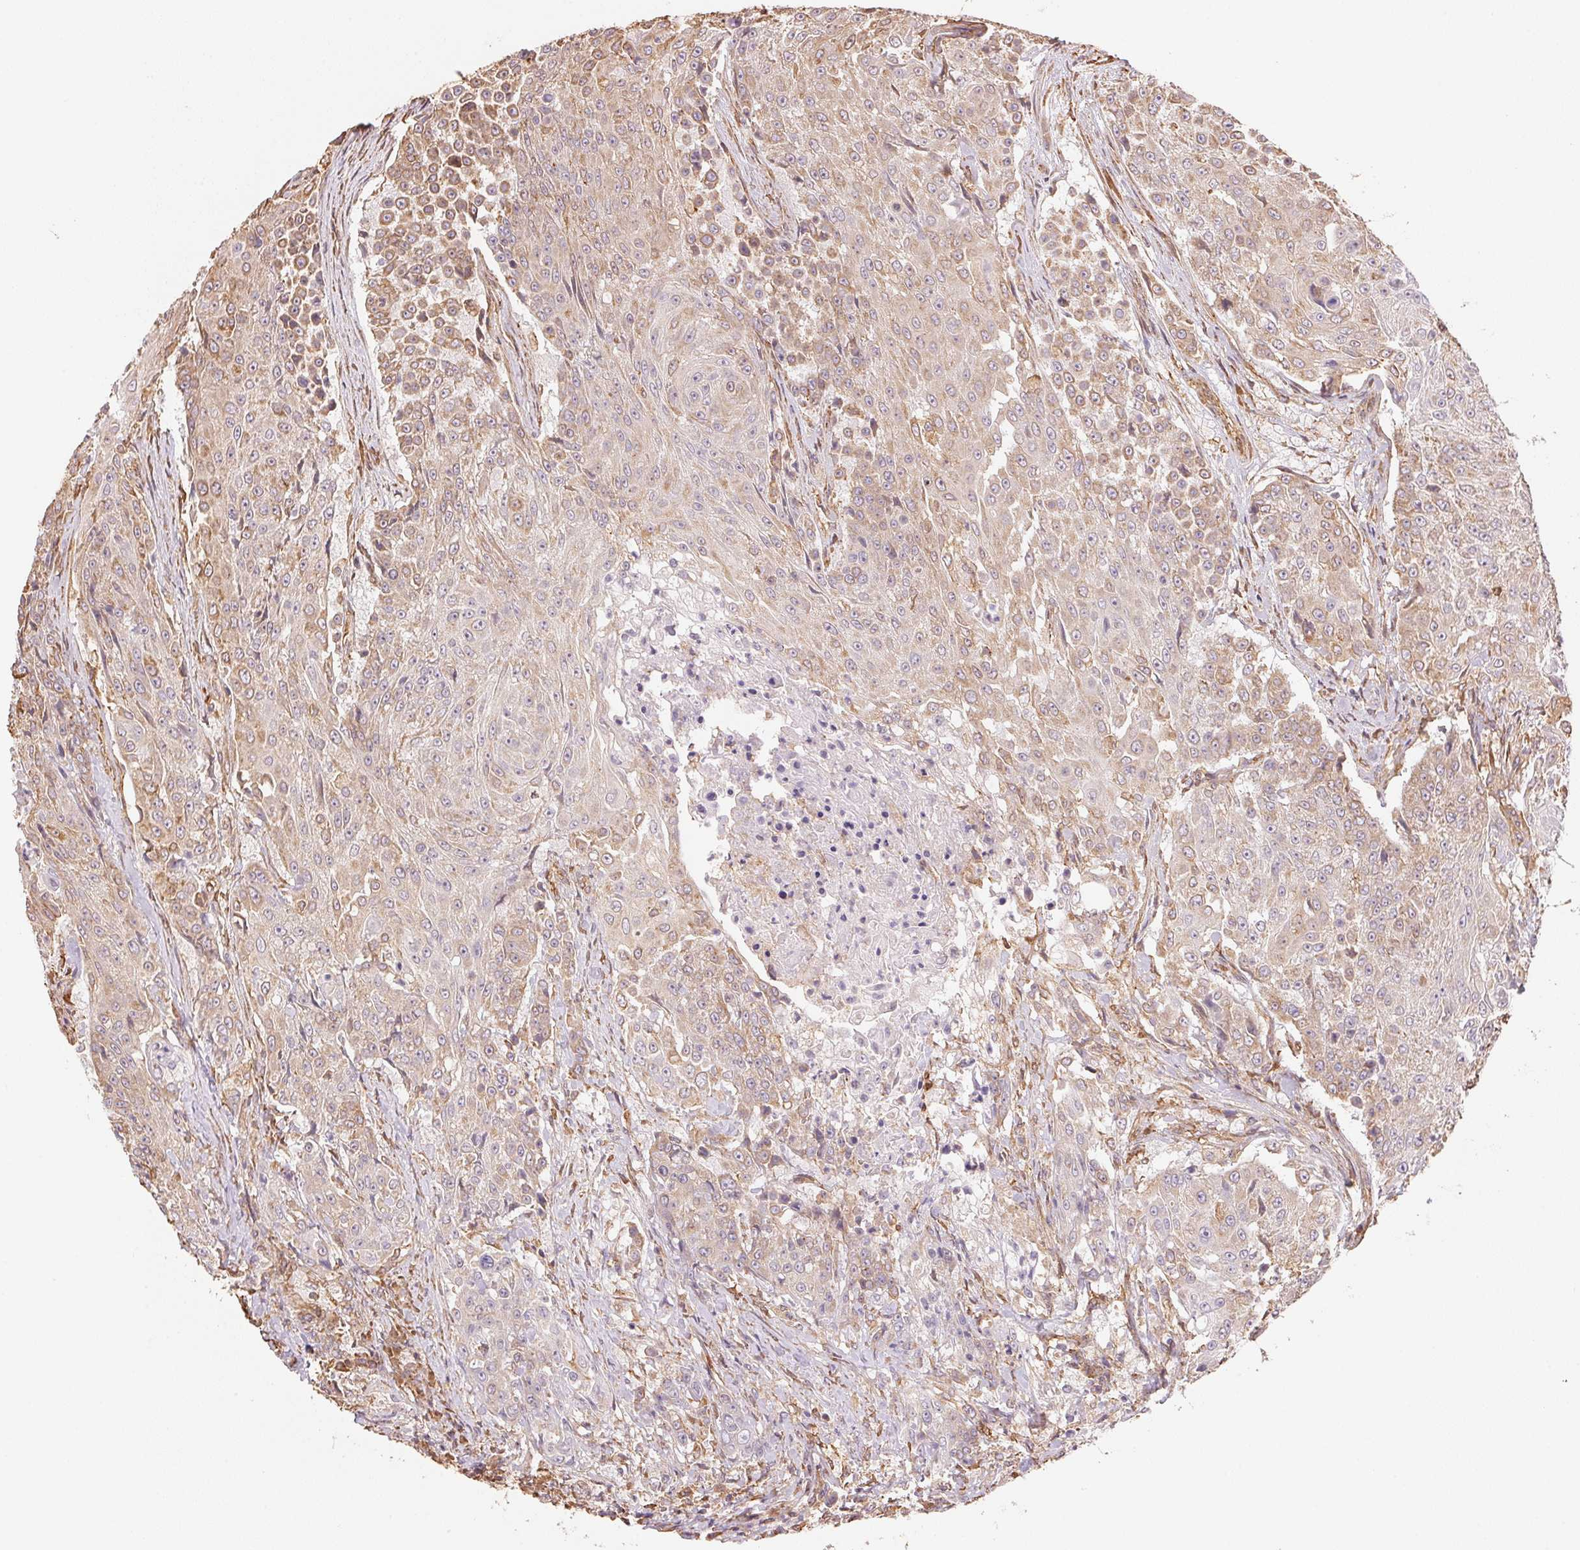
{"staining": {"intensity": "weak", "quantity": "25%-75%", "location": "cytoplasmic/membranous"}, "tissue": "urothelial cancer", "cell_type": "Tumor cells", "image_type": "cancer", "snomed": [{"axis": "morphology", "description": "Urothelial carcinoma, High grade"}, {"axis": "topography", "description": "Urinary bladder"}], "caption": "The immunohistochemical stain labels weak cytoplasmic/membranous positivity in tumor cells of urothelial cancer tissue.", "gene": "C6orf163", "patient": {"sex": "female", "age": 63}}